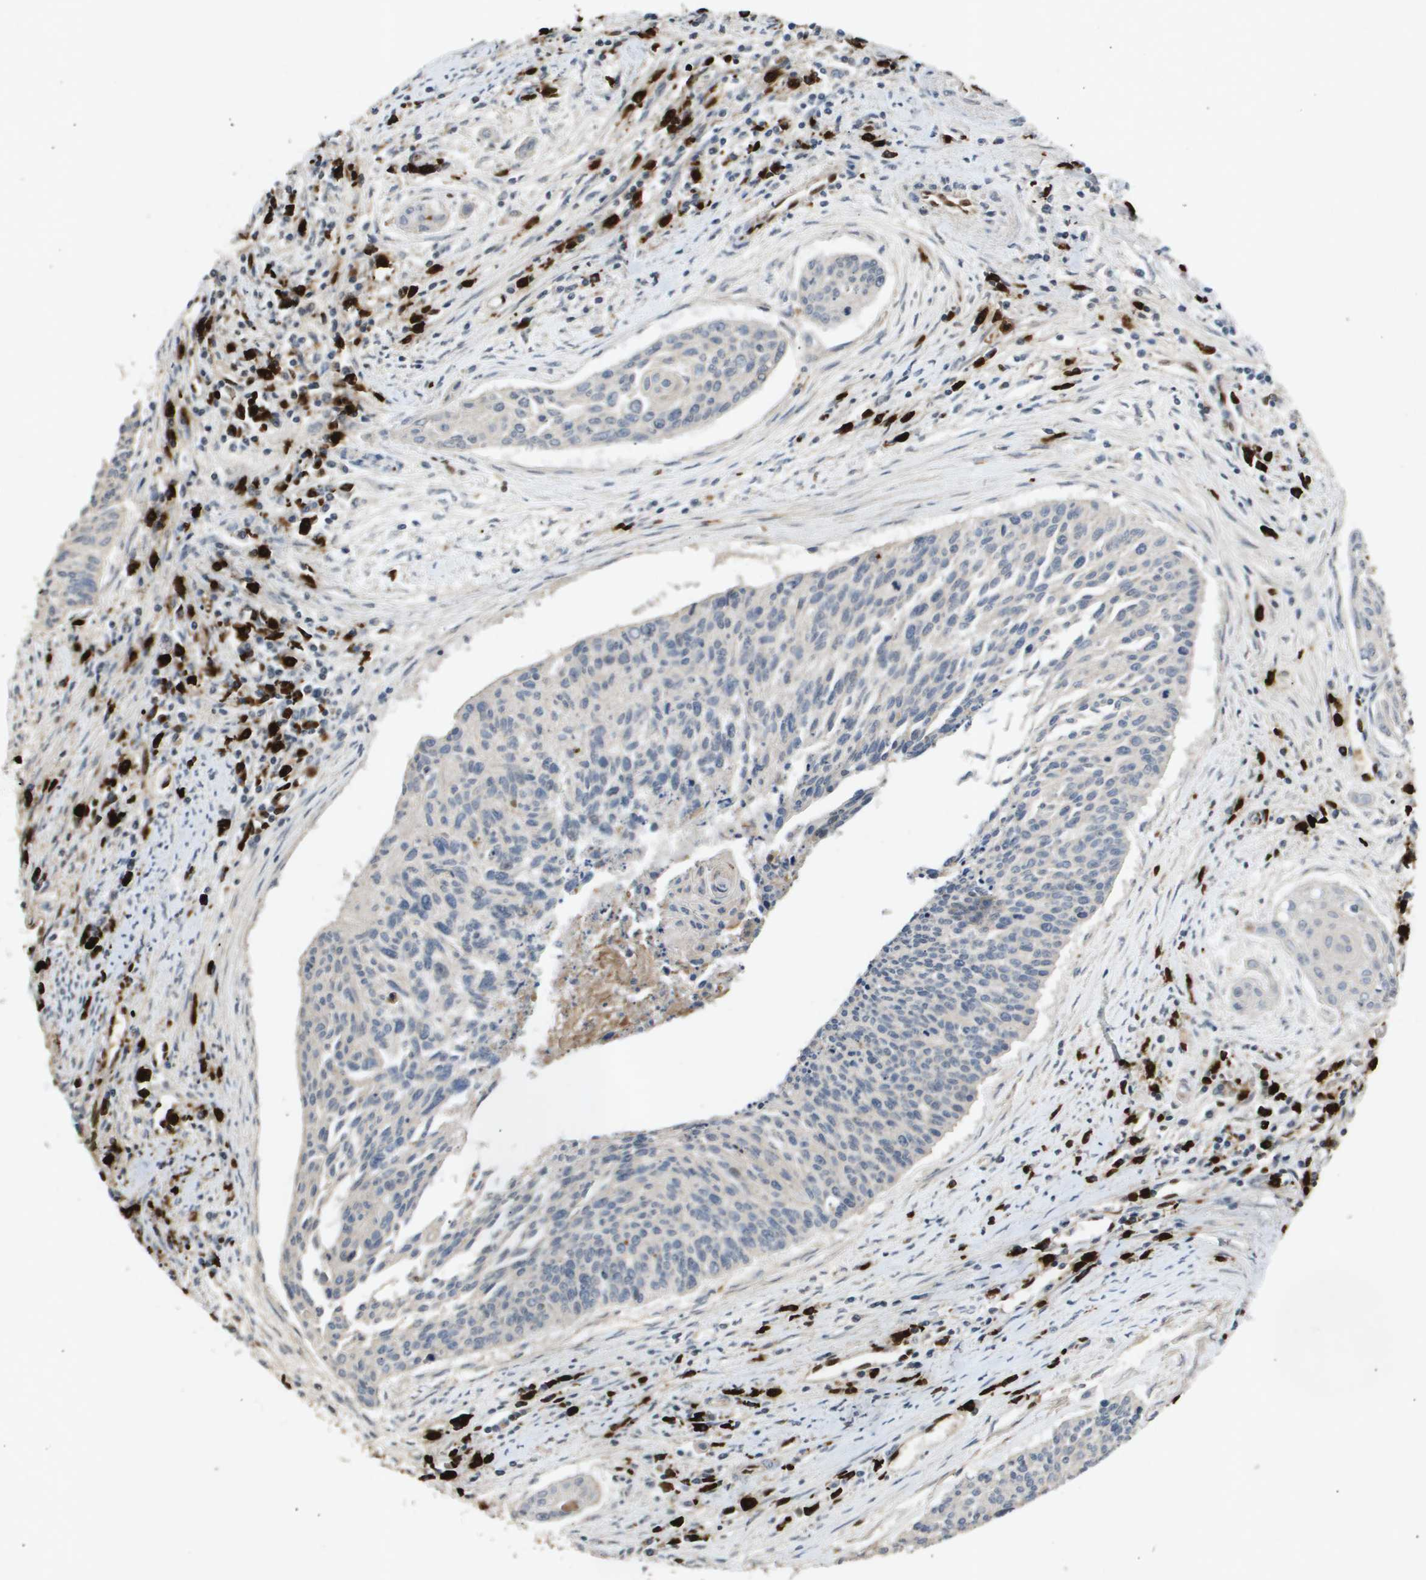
{"staining": {"intensity": "negative", "quantity": "none", "location": "none"}, "tissue": "cervical cancer", "cell_type": "Tumor cells", "image_type": "cancer", "snomed": [{"axis": "morphology", "description": "Squamous cell carcinoma, NOS"}, {"axis": "topography", "description": "Cervix"}], "caption": "A photomicrograph of human cervical squamous cell carcinoma is negative for staining in tumor cells.", "gene": "ERG", "patient": {"sex": "female", "age": 55}}